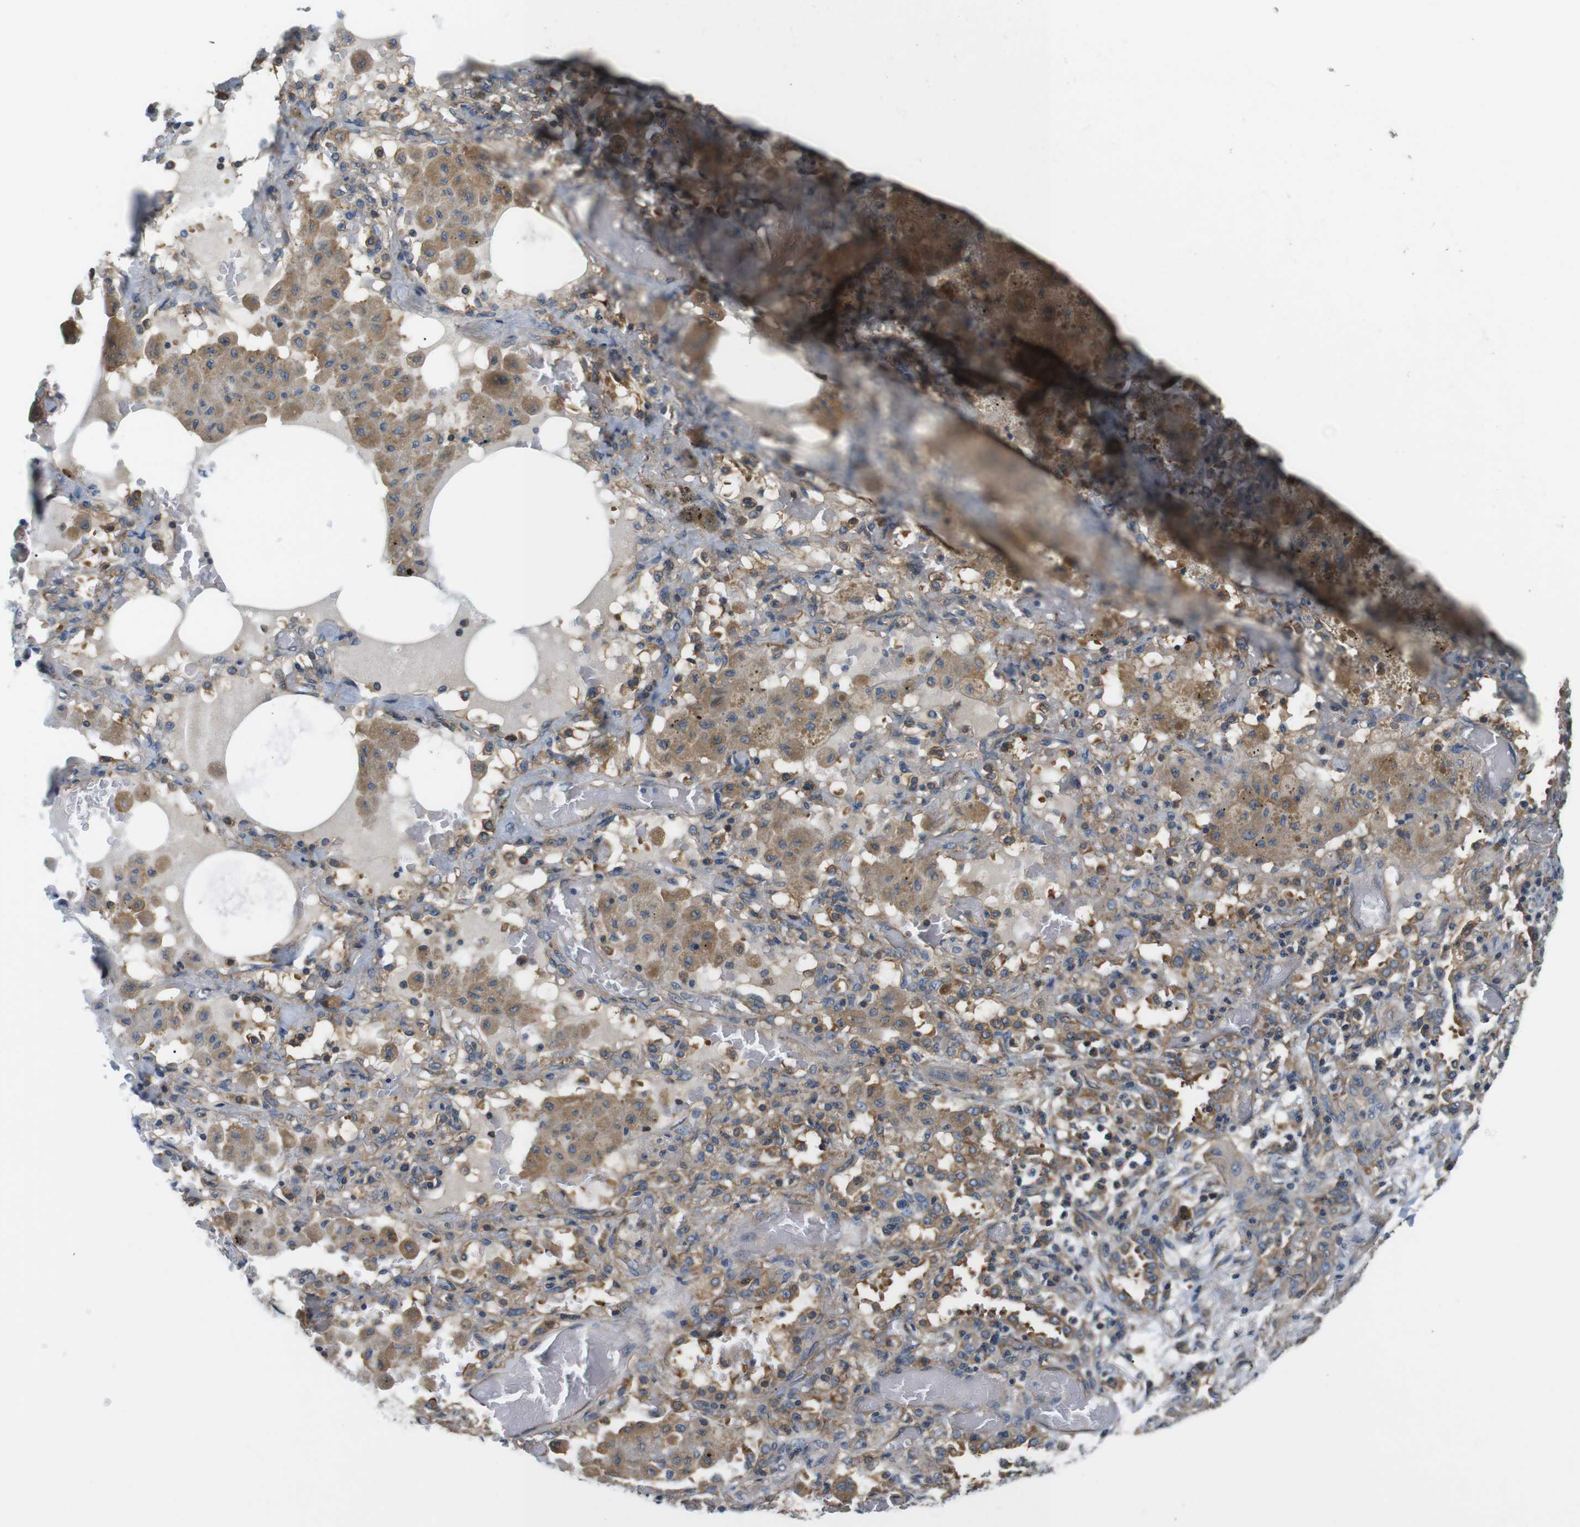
{"staining": {"intensity": "moderate", "quantity": "25%-75%", "location": "cytoplasmic/membranous"}, "tissue": "lung cancer", "cell_type": "Tumor cells", "image_type": "cancer", "snomed": [{"axis": "morphology", "description": "Squamous cell carcinoma, NOS"}, {"axis": "topography", "description": "Lung"}], "caption": "The micrograph displays staining of lung squamous cell carcinoma, revealing moderate cytoplasmic/membranous protein staining (brown color) within tumor cells.", "gene": "TSC1", "patient": {"sex": "female", "age": 47}}